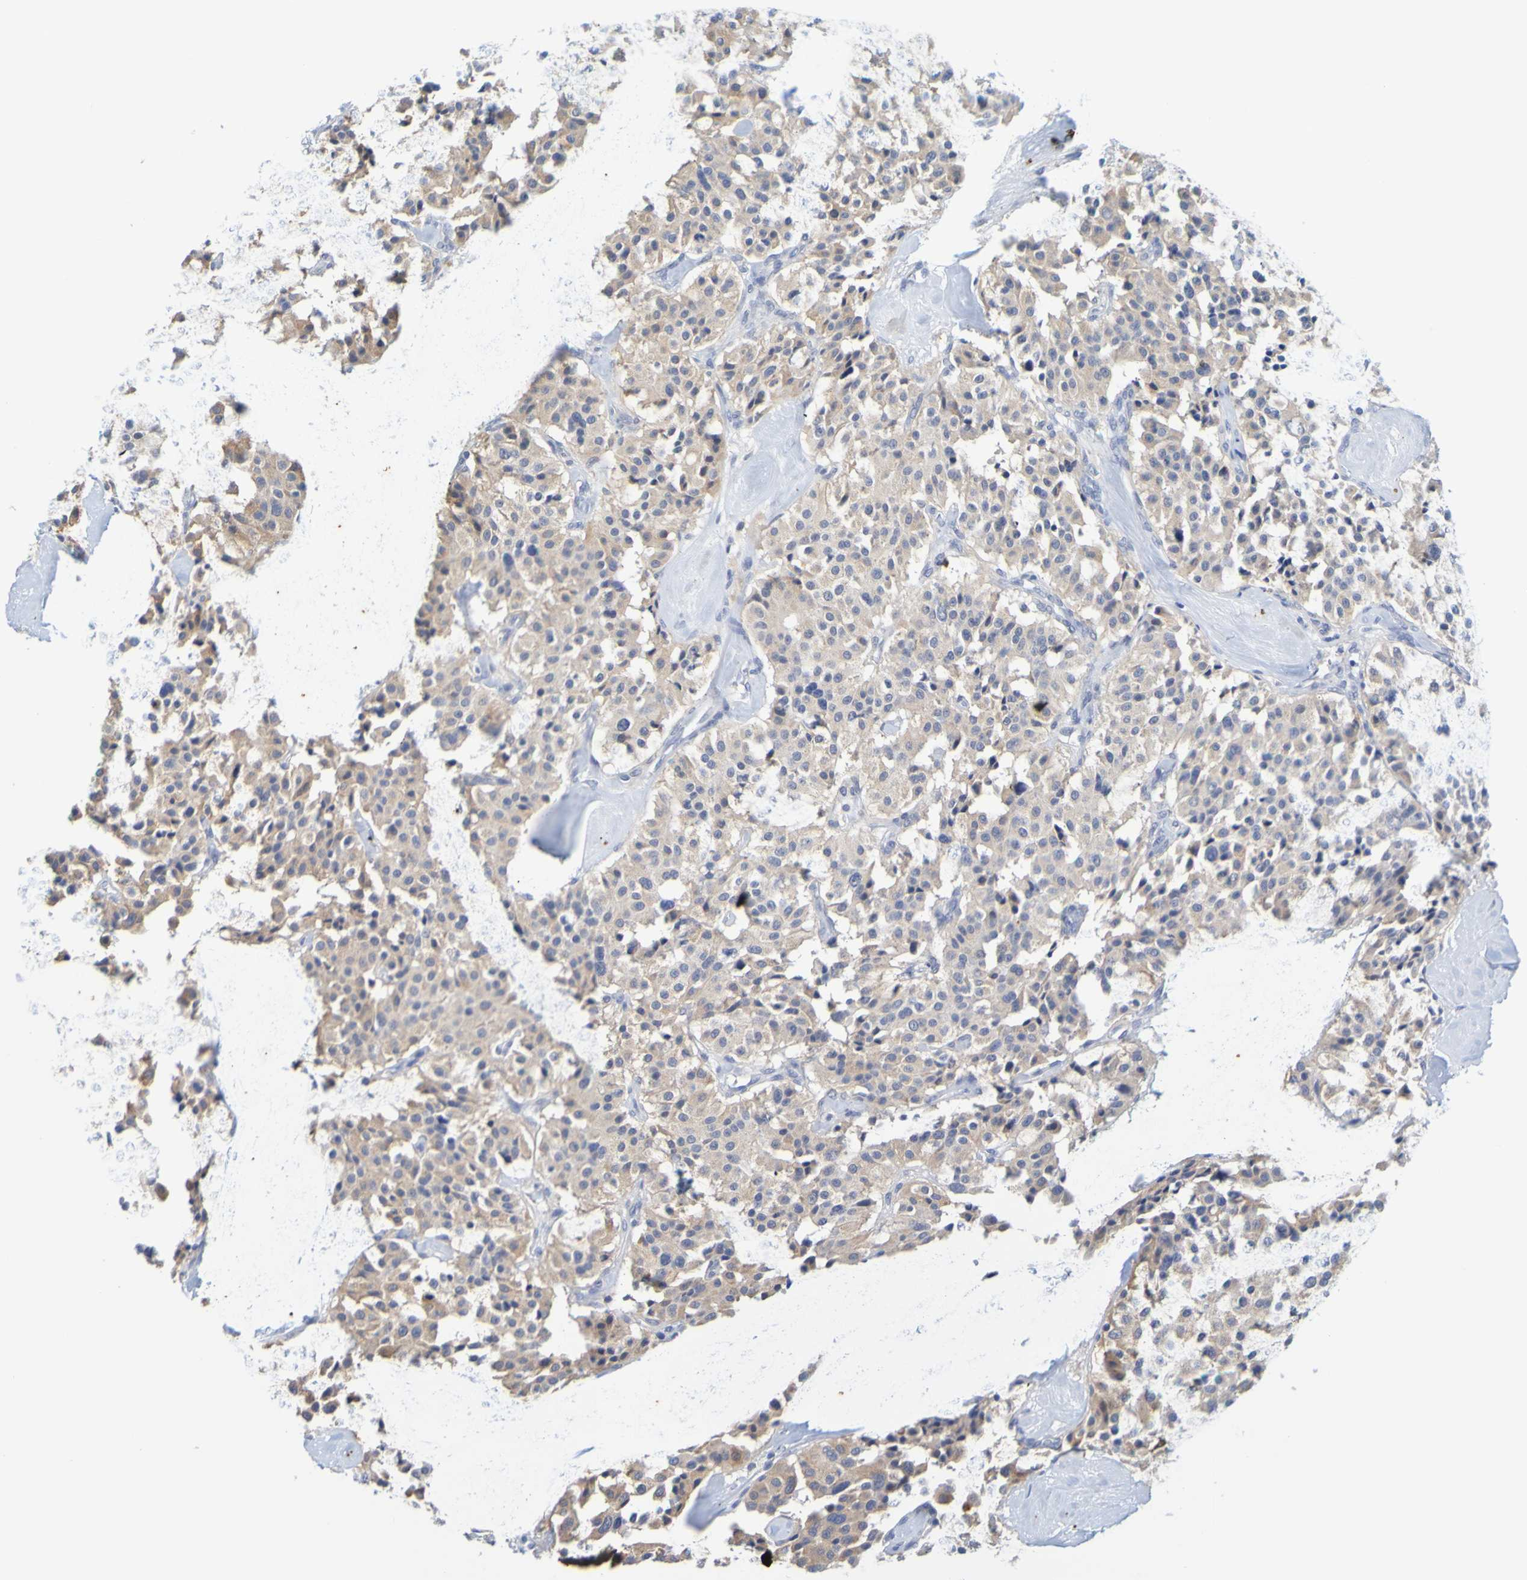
{"staining": {"intensity": "weak", "quantity": "<25%", "location": "cytoplasmic/membranous"}, "tissue": "carcinoid", "cell_type": "Tumor cells", "image_type": "cancer", "snomed": [{"axis": "morphology", "description": "Carcinoid, malignant, NOS"}, {"axis": "topography", "description": "Lung"}], "caption": "High magnification brightfield microscopy of carcinoid stained with DAB (3,3'-diaminobenzidine) (brown) and counterstained with hematoxylin (blue): tumor cells show no significant expression.", "gene": "ENDOU", "patient": {"sex": "male", "age": 30}}